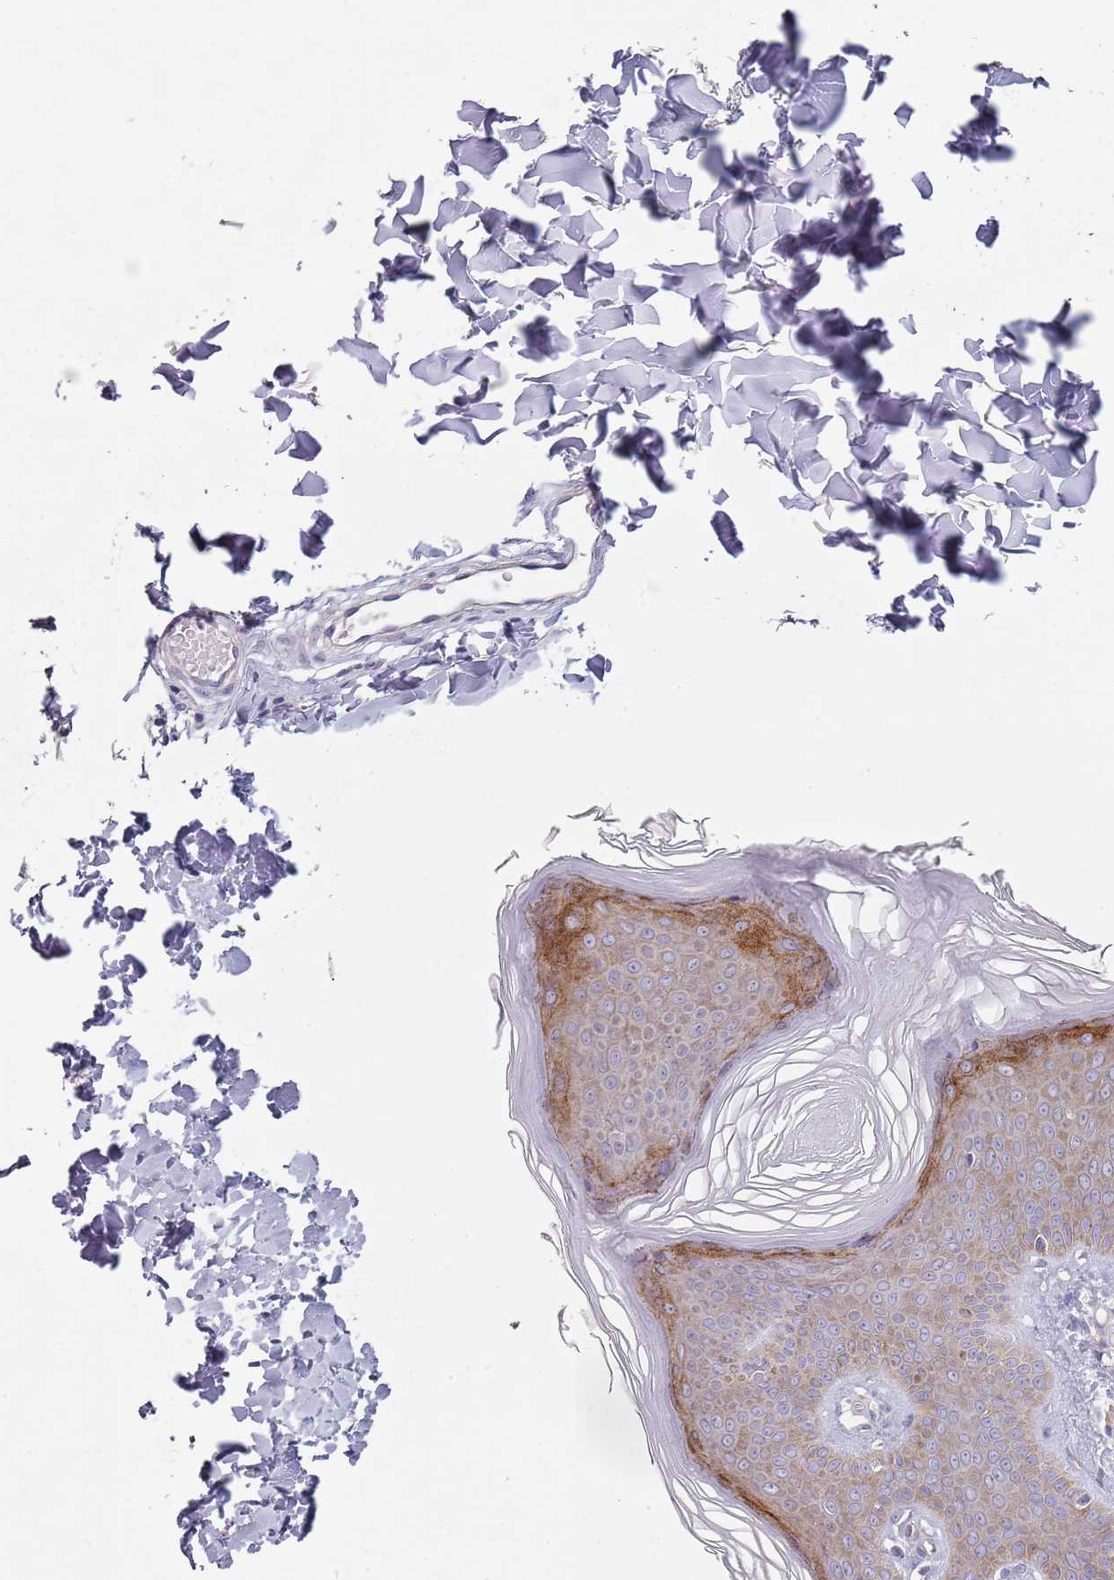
{"staining": {"intensity": "negative", "quantity": "none", "location": "none"}, "tissue": "skin", "cell_type": "Fibroblasts", "image_type": "normal", "snomed": [{"axis": "morphology", "description": "Normal tissue, NOS"}, {"axis": "topography", "description": "Skin"}], "caption": "DAB (3,3'-diaminobenzidine) immunohistochemical staining of unremarkable human skin reveals no significant staining in fibroblasts.", "gene": "SLC26A6", "patient": {"sex": "male", "age": 36}}